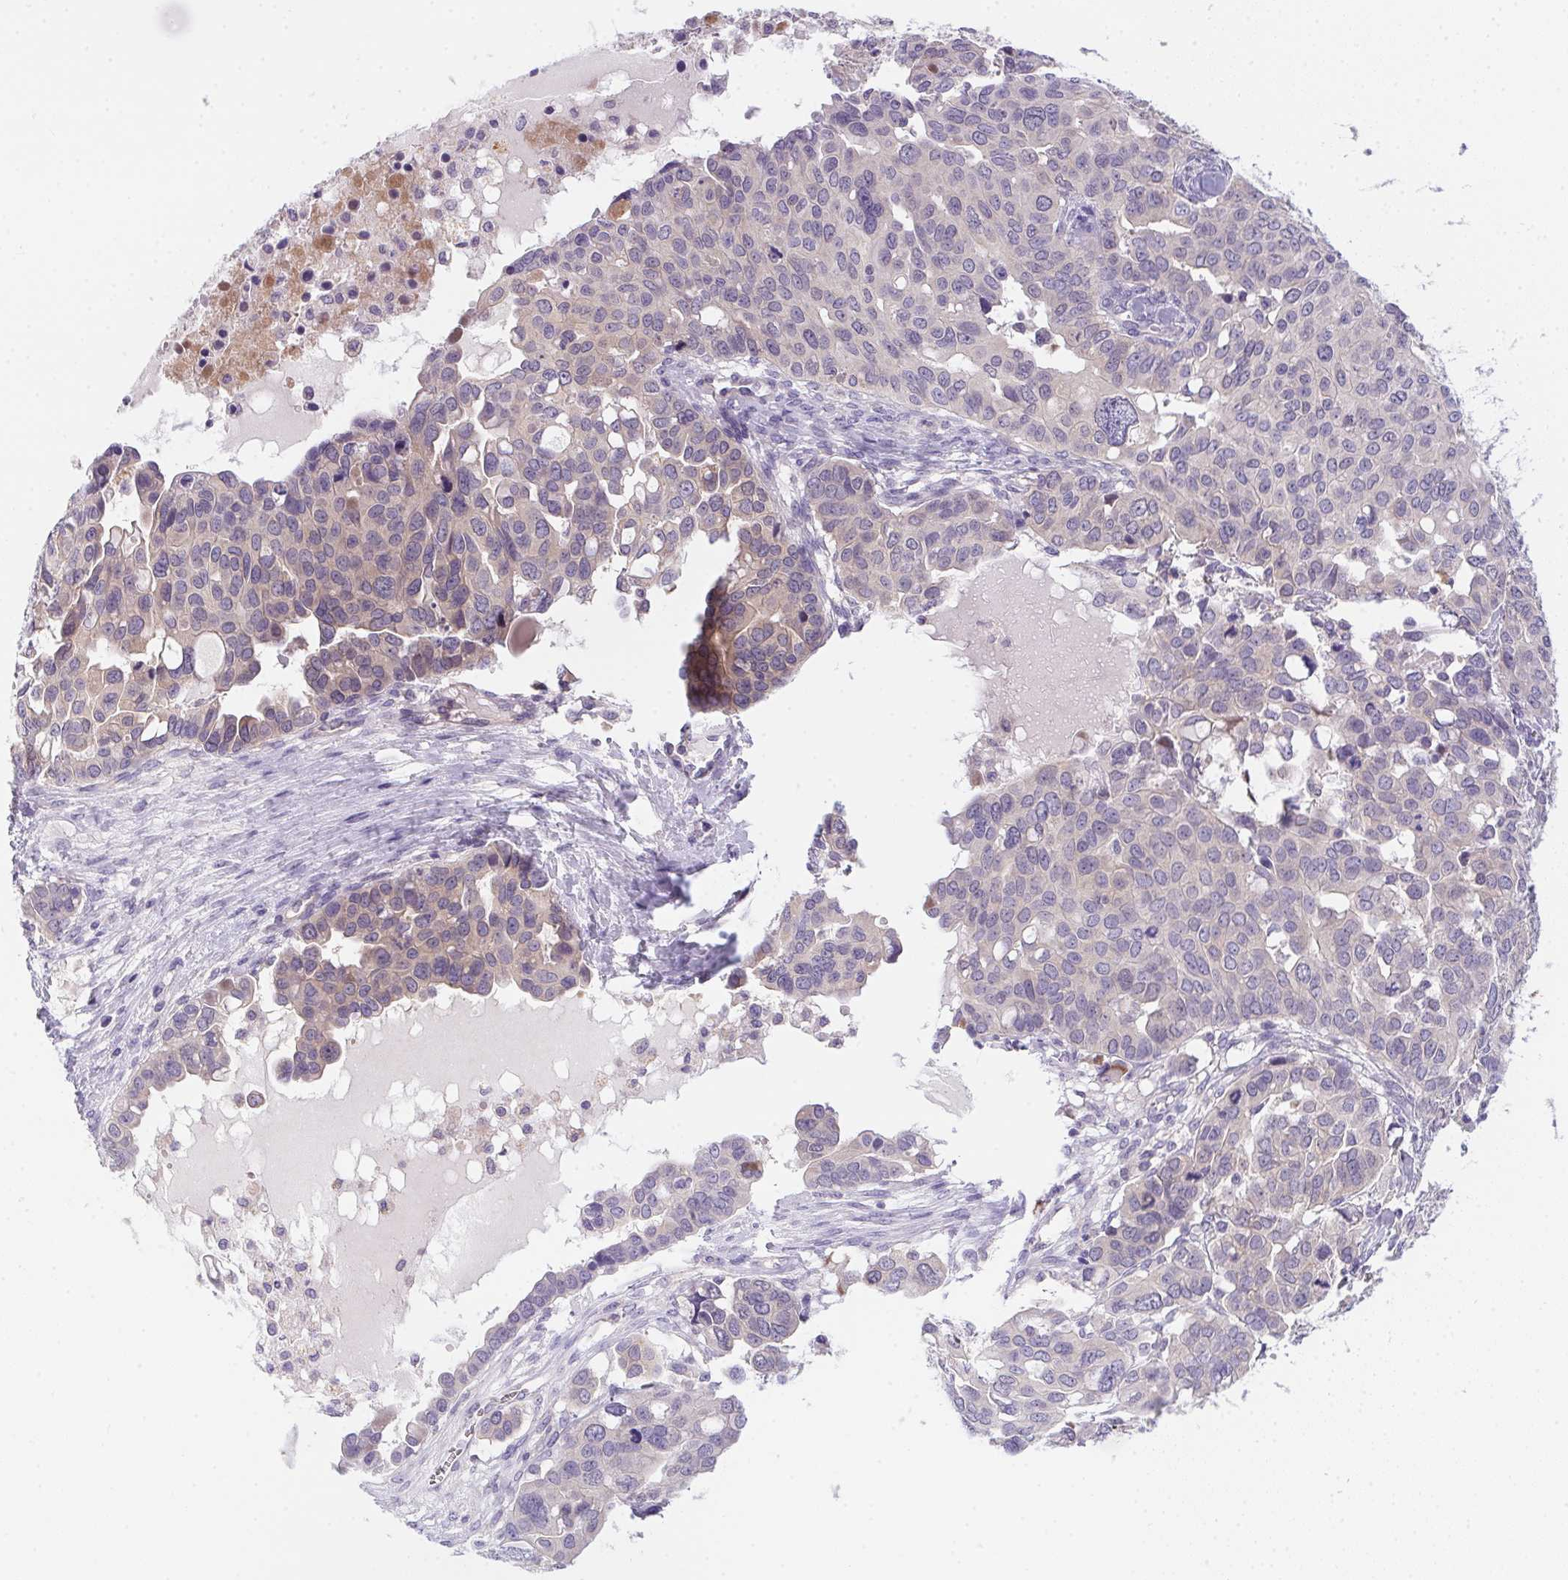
{"staining": {"intensity": "weak", "quantity": "<25%", "location": "cytoplasmic/membranous"}, "tissue": "ovarian cancer", "cell_type": "Tumor cells", "image_type": "cancer", "snomed": [{"axis": "morphology", "description": "Carcinoma, endometroid"}, {"axis": "topography", "description": "Ovary"}], "caption": "This is an IHC photomicrograph of human endometroid carcinoma (ovarian). There is no expression in tumor cells.", "gene": "PRKAA1", "patient": {"sex": "female", "age": 78}}